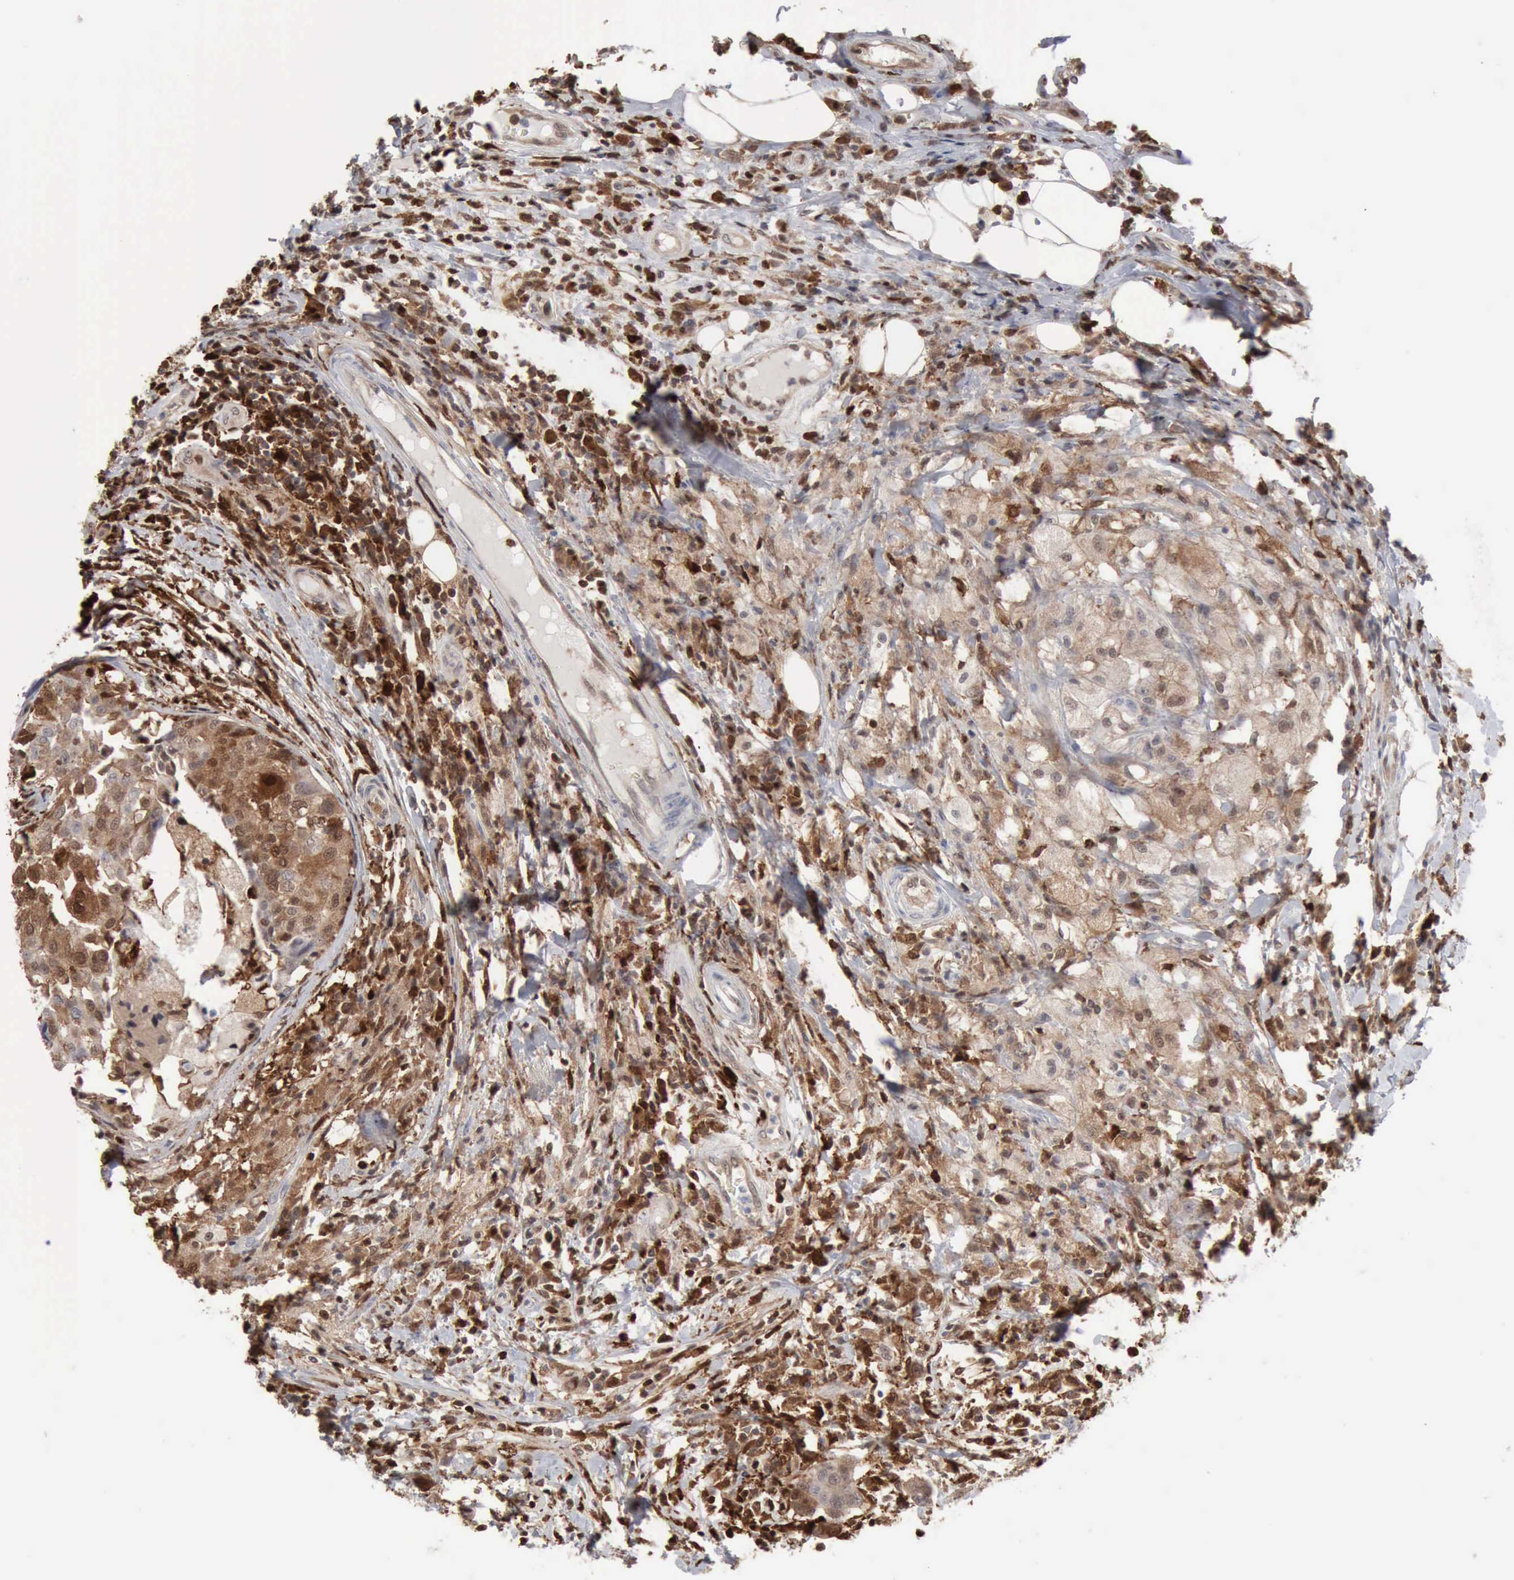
{"staining": {"intensity": "weak", "quantity": "25%-75%", "location": "cytoplasmic/membranous,nuclear"}, "tissue": "breast cancer", "cell_type": "Tumor cells", "image_type": "cancer", "snomed": [{"axis": "morphology", "description": "Duct carcinoma"}, {"axis": "topography", "description": "Breast"}], "caption": "Immunohistochemistry of human breast cancer (infiltrating ductal carcinoma) demonstrates low levels of weak cytoplasmic/membranous and nuclear expression in approximately 25%-75% of tumor cells. The staining was performed using DAB, with brown indicating positive protein expression. Nuclei are stained blue with hematoxylin.", "gene": "STAT1", "patient": {"sex": "female", "age": 27}}